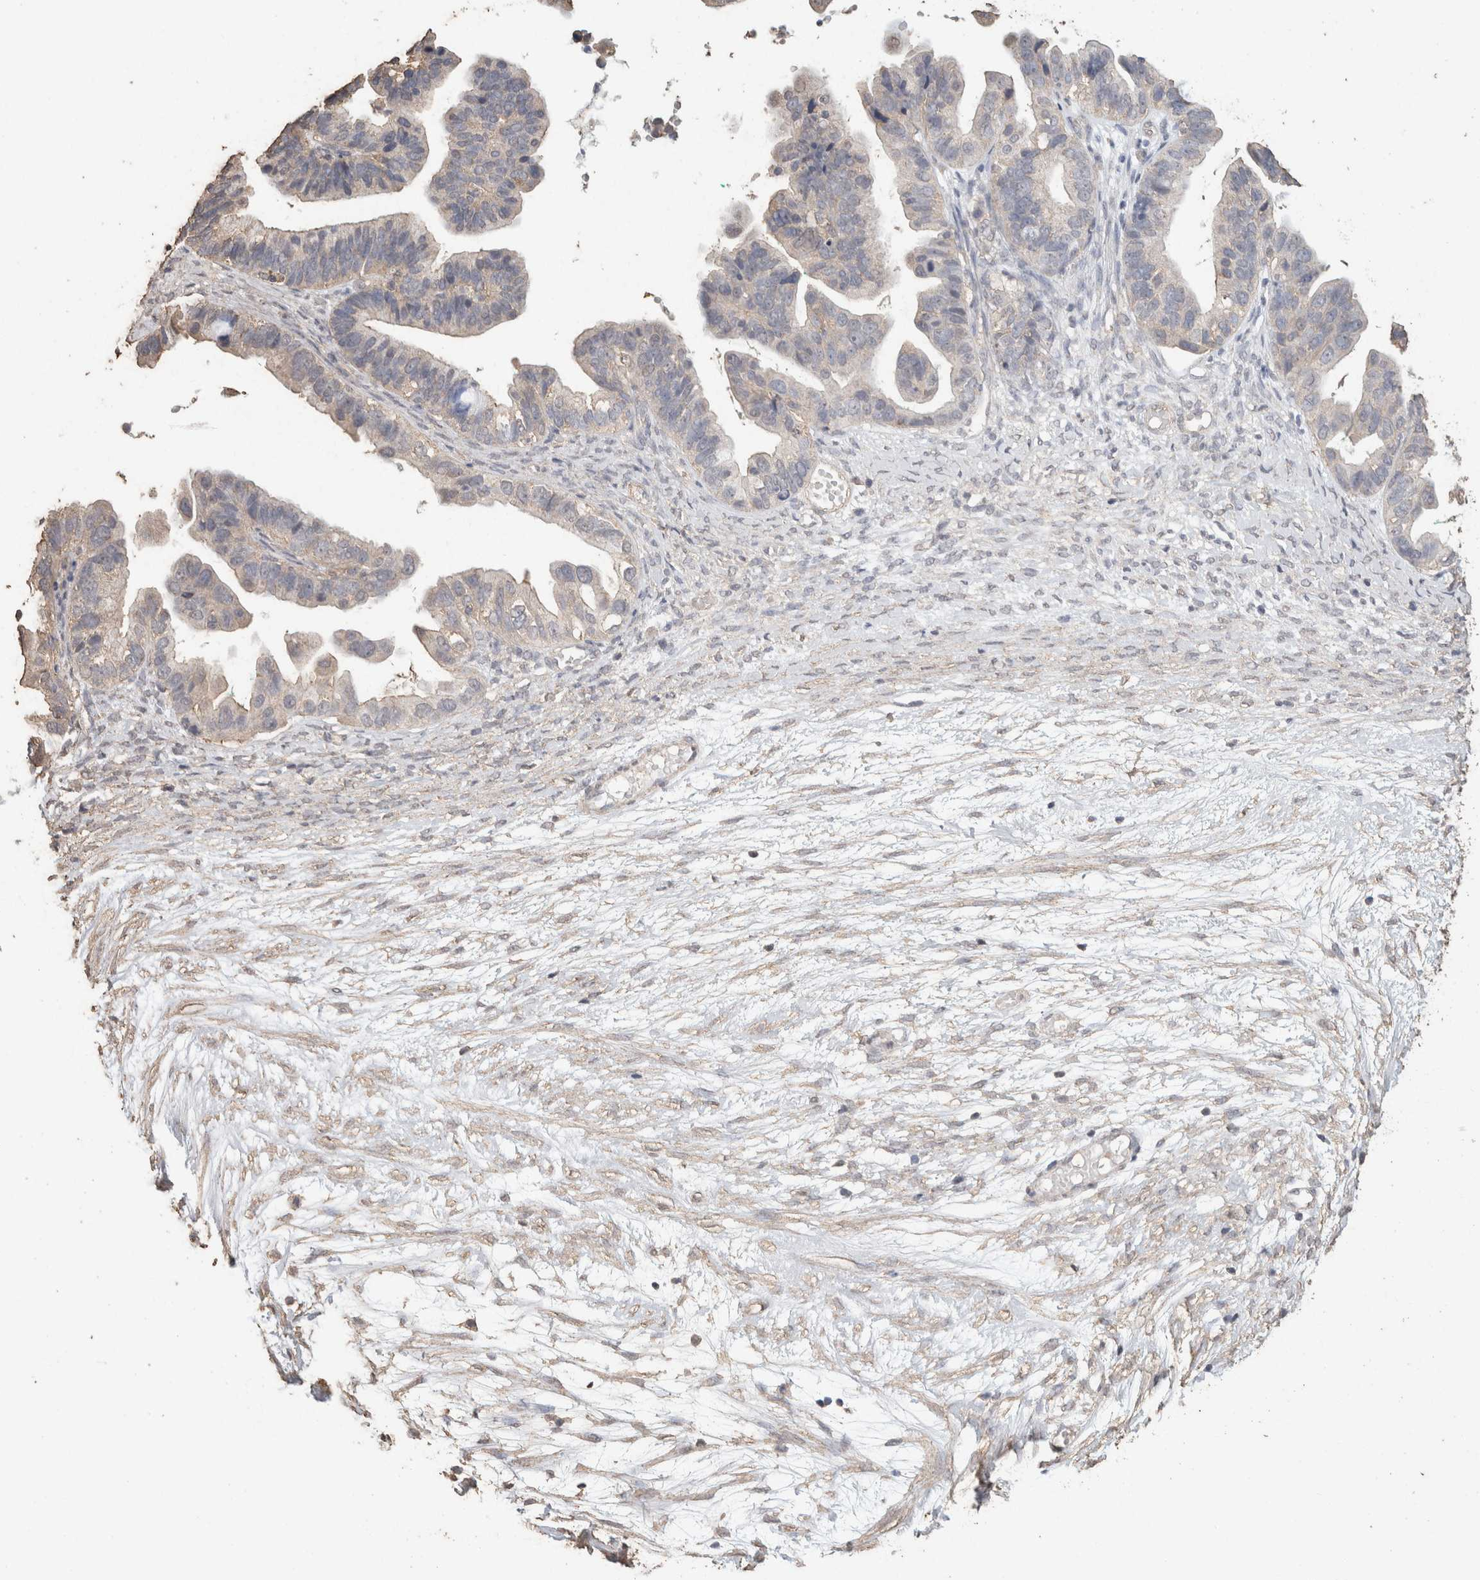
{"staining": {"intensity": "moderate", "quantity": "<25%", "location": "cytoplasmic/membranous"}, "tissue": "ovarian cancer", "cell_type": "Tumor cells", "image_type": "cancer", "snomed": [{"axis": "morphology", "description": "Cystadenocarcinoma, serous, NOS"}, {"axis": "topography", "description": "Ovary"}], "caption": "This micrograph shows ovarian cancer (serous cystadenocarcinoma) stained with immunohistochemistry to label a protein in brown. The cytoplasmic/membranous of tumor cells show moderate positivity for the protein. Nuclei are counter-stained blue.", "gene": "CX3CL1", "patient": {"sex": "female", "age": 56}}